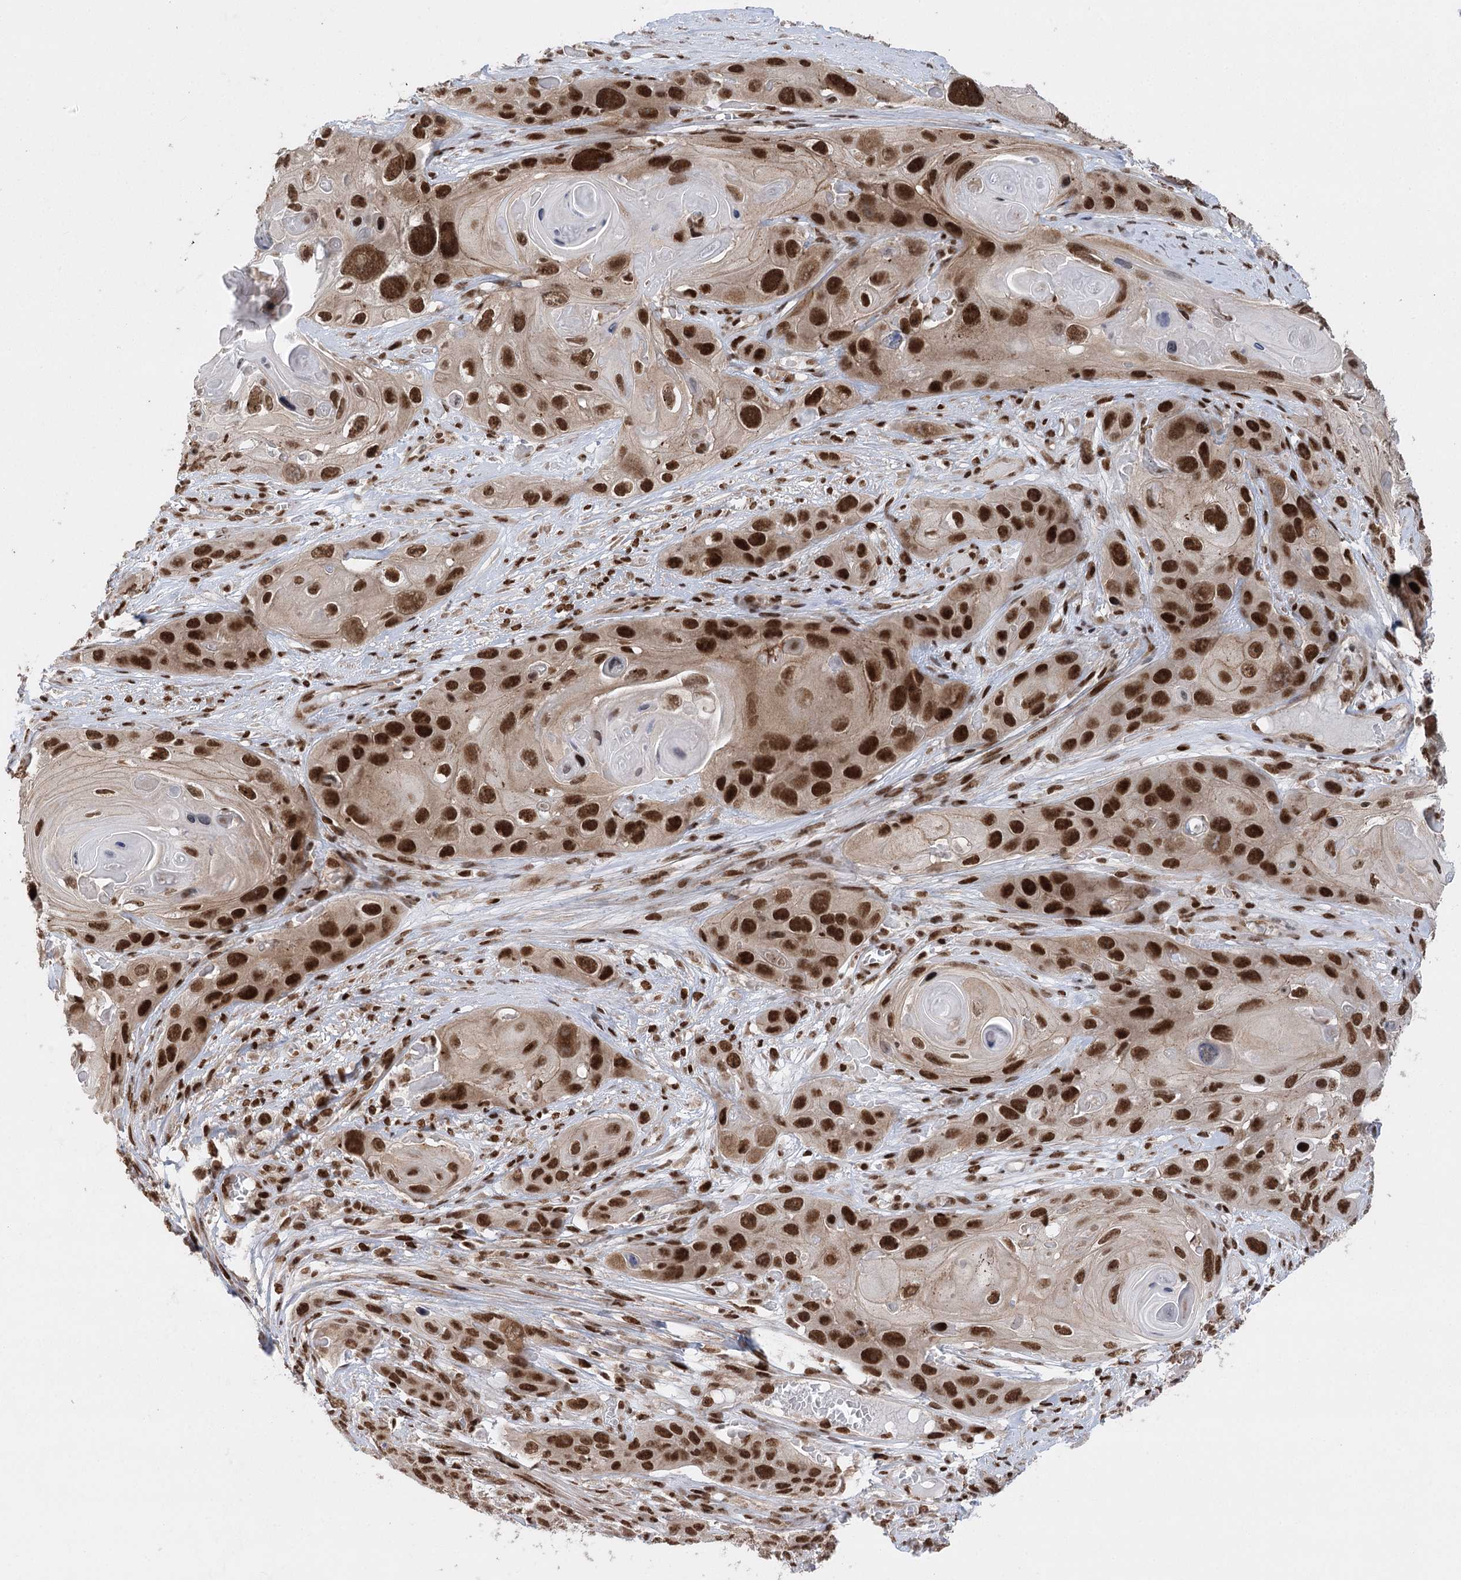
{"staining": {"intensity": "strong", "quantity": ">75%", "location": "nuclear"}, "tissue": "skin cancer", "cell_type": "Tumor cells", "image_type": "cancer", "snomed": [{"axis": "morphology", "description": "Squamous cell carcinoma, NOS"}, {"axis": "topography", "description": "Skin"}], "caption": "Immunohistochemical staining of skin squamous cell carcinoma displays strong nuclear protein staining in approximately >75% of tumor cells.", "gene": "ZCCHC8", "patient": {"sex": "male", "age": 55}}